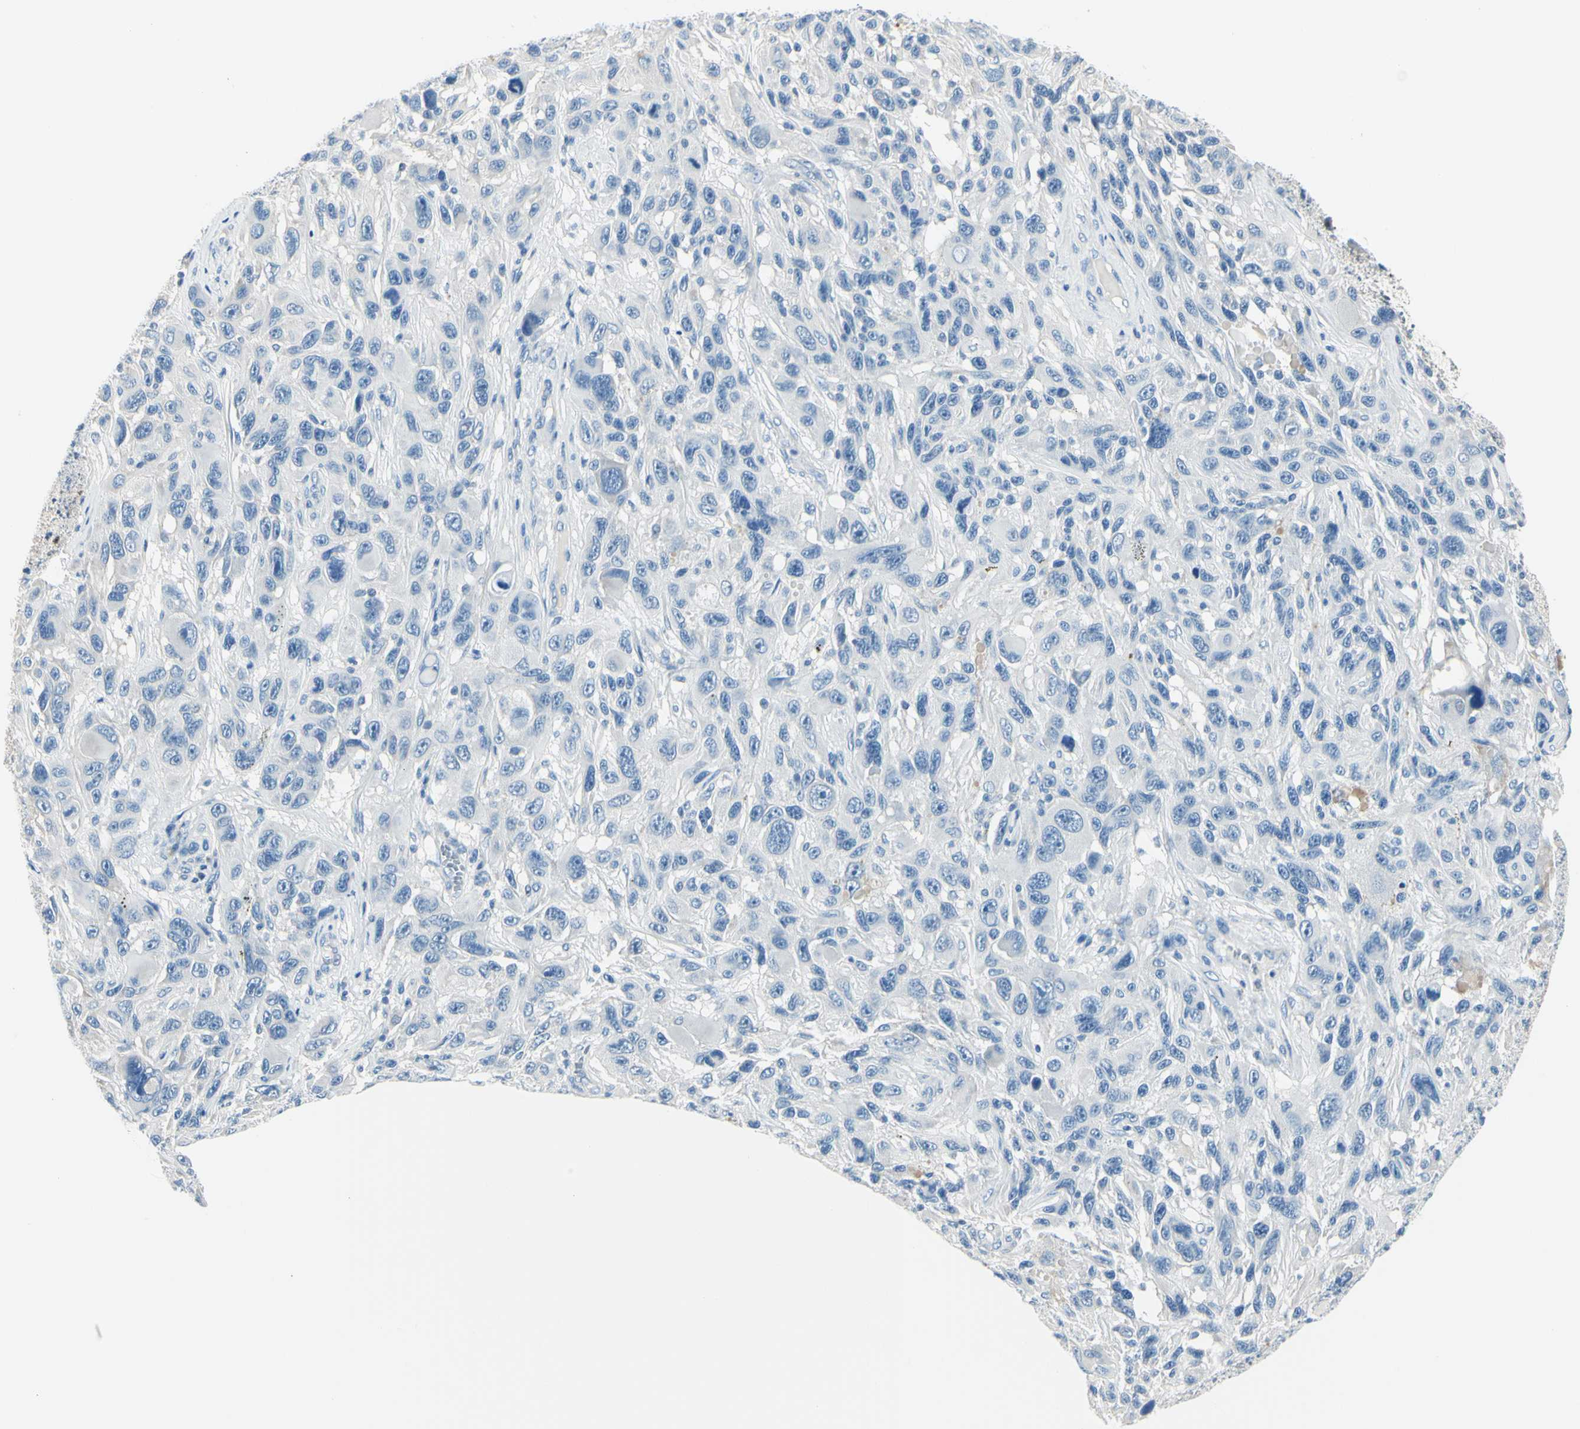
{"staining": {"intensity": "negative", "quantity": "none", "location": "none"}, "tissue": "melanoma", "cell_type": "Tumor cells", "image_type": "cancer", "snomed": [{"axis": "morphology", "description": "Malignant melanoma, NOS"}, {"axis": "topography", "description": "Skin"}], "caption": "Immunohistochemistry (IHC) of malignant melanoma exhibits no positivity in tumor cells. Brightfield microscopy of immunohistochemistry (IHC) stained with DAB (3,3'-diaminobenzidine) (brown) and hematoxylin (blue), captured at high magnification.", "gene": "DLG4", "patient": {"sex": "male", "age": 53}}